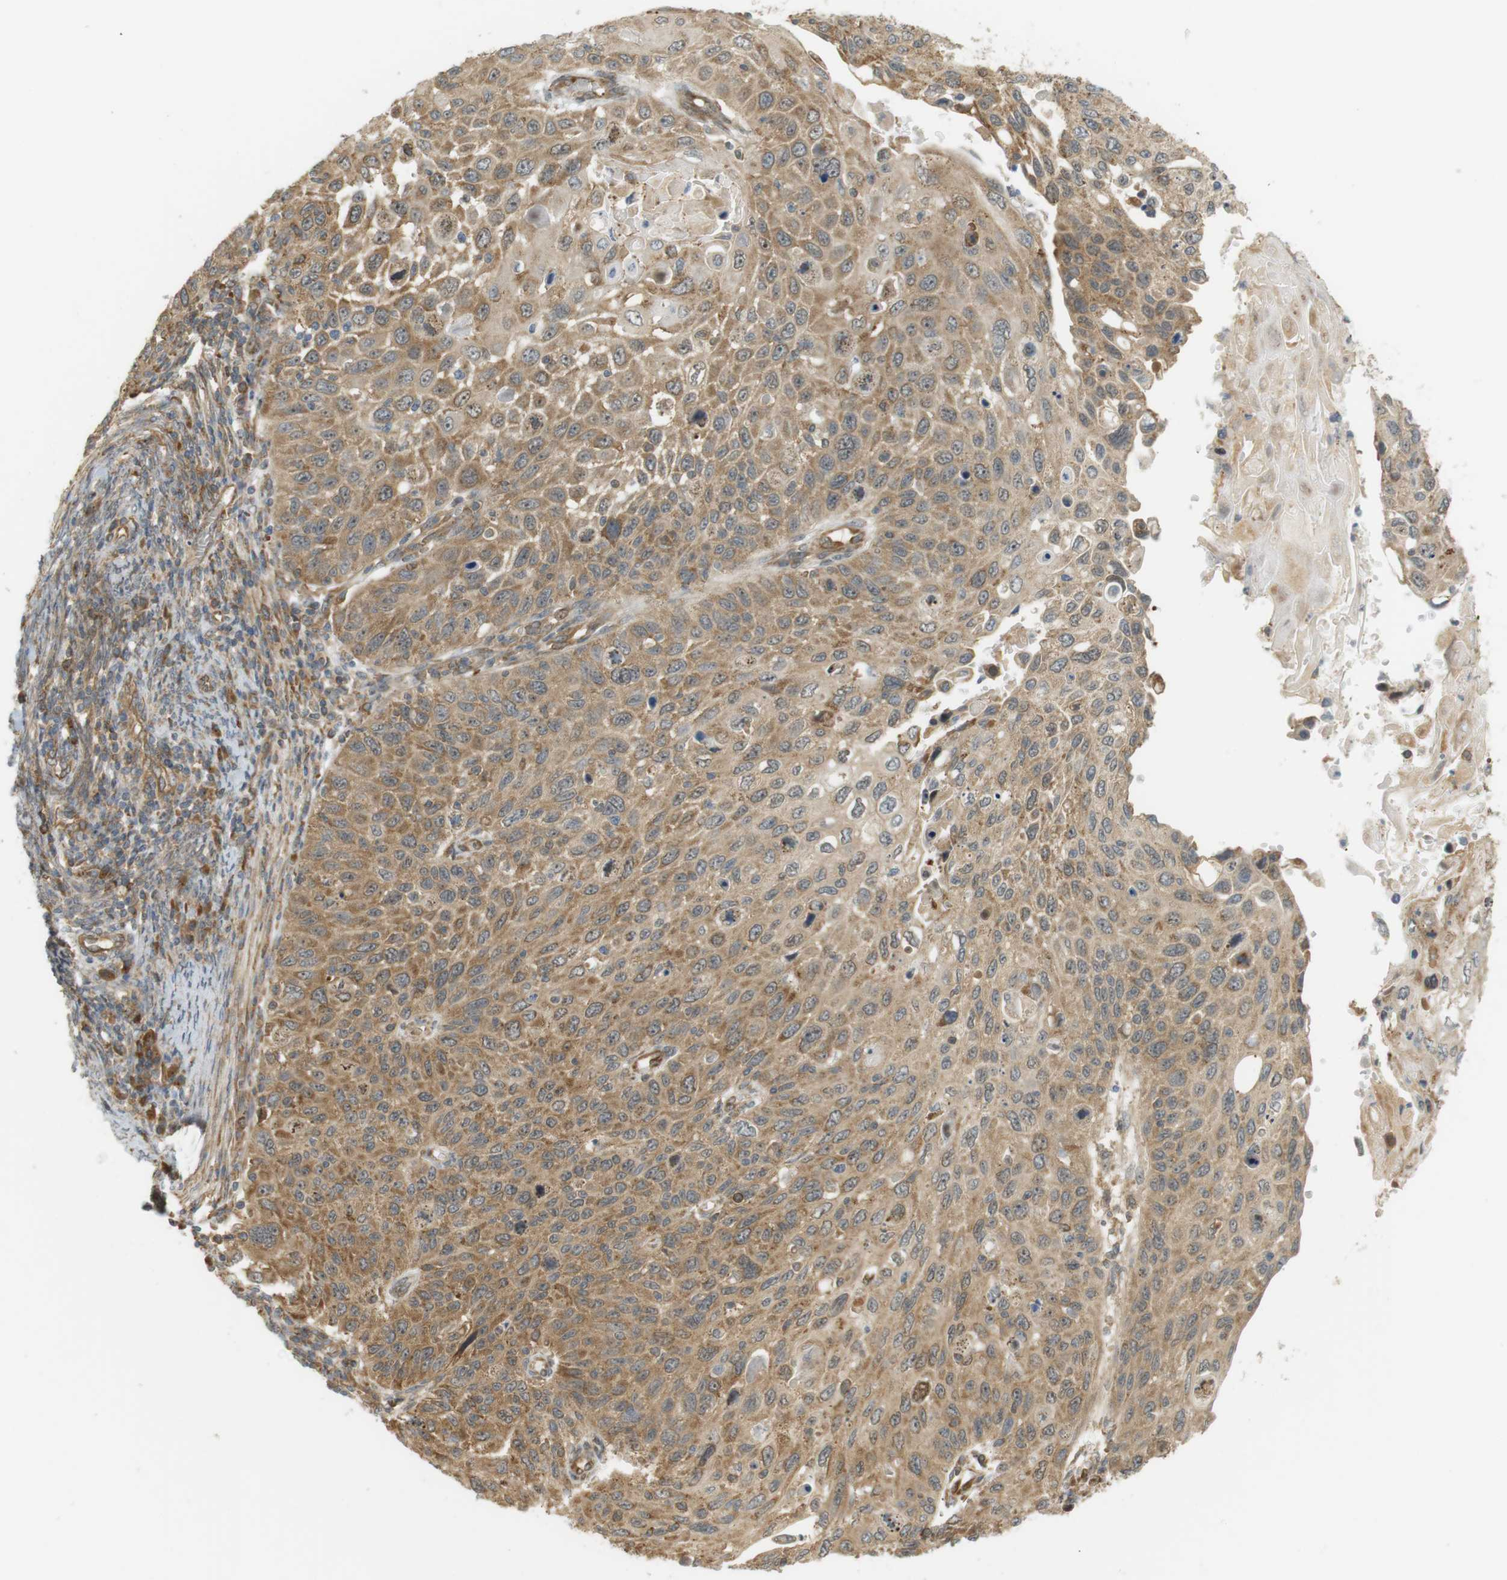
{"staining": {"intensity": "moderate", "quantity": ">75%", "location": "cytoplasmic/membranous,nuclear"}, "tissue": "cervical cancer", "cell_type": "Tumor cells", "image_type": "cancer", "snomed": [{"axis": "morphology", "description": "Squamous cell carcinoma, NOS"}, {"axis": "topography", "description": "Cervix"}], "caption": "Immunohistochemical staining of cervical cancer demonstrates medium levels of moderate cytoplasmic/membranous and nuclear staining in approximately >75% of tumor cells.", "gene": "PA2G4", "patient": {"sex": "female", "age": 70}}